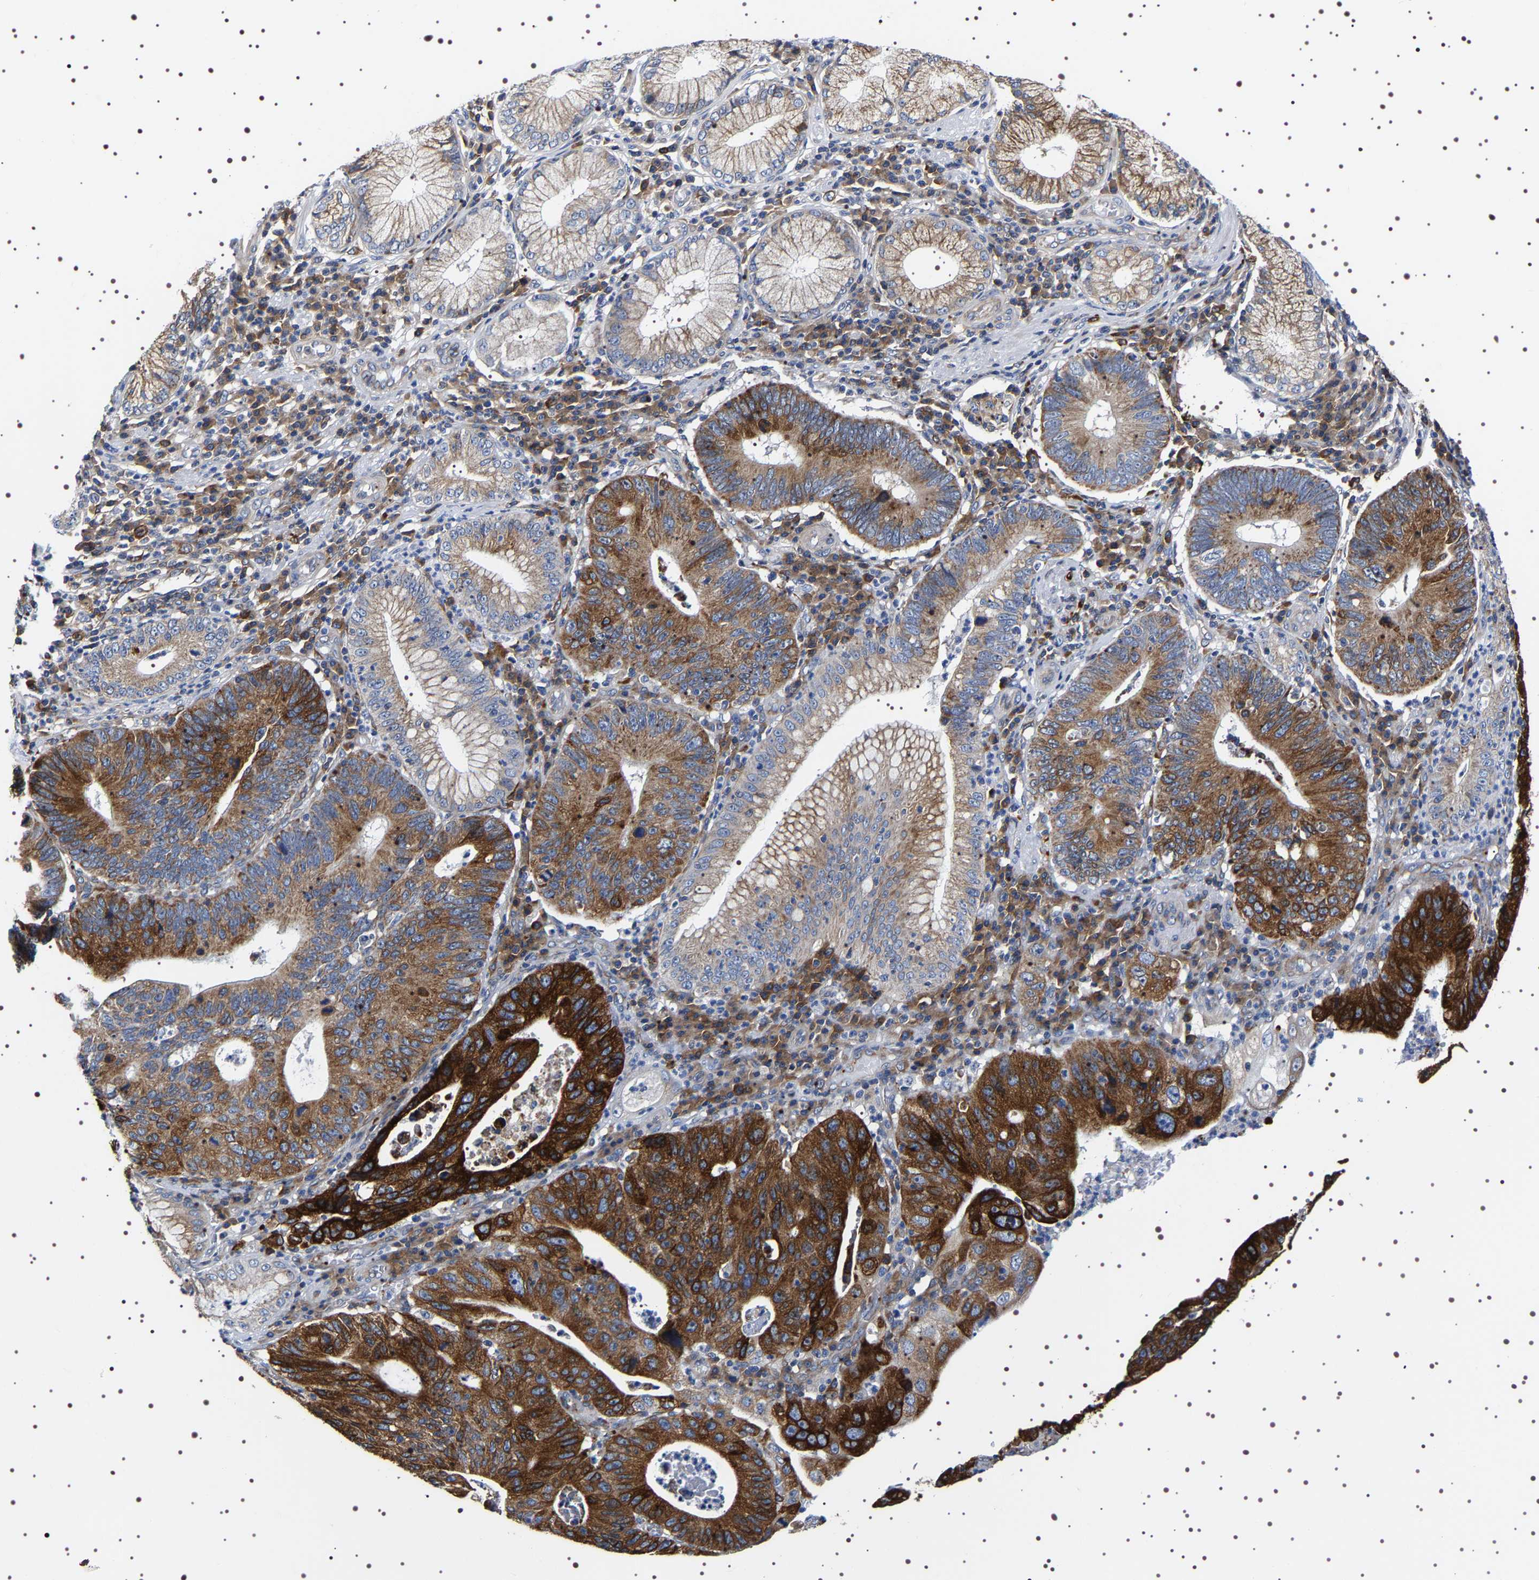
{"staining": {"intensity": "strong", "quantity": ">75%", "location": "cytoplasmic/membranous"}, "tissue": "stomach cancer", "cell_type": "Tumor cells", "image_type": "cancer", "snomed": [{"axis": "morphology", "description": "Adenocarcinoma, NOS"}, {"axis": "topography", "description": "Stomach"}], "caption": "Adenocarcinoma (stomach) stained with IHC exhibits strong cytoplasmic/membranous expression in about >75% of tumor cells.", "gene": "SQLE", "patient": {"sex": "male", "age": 59}}